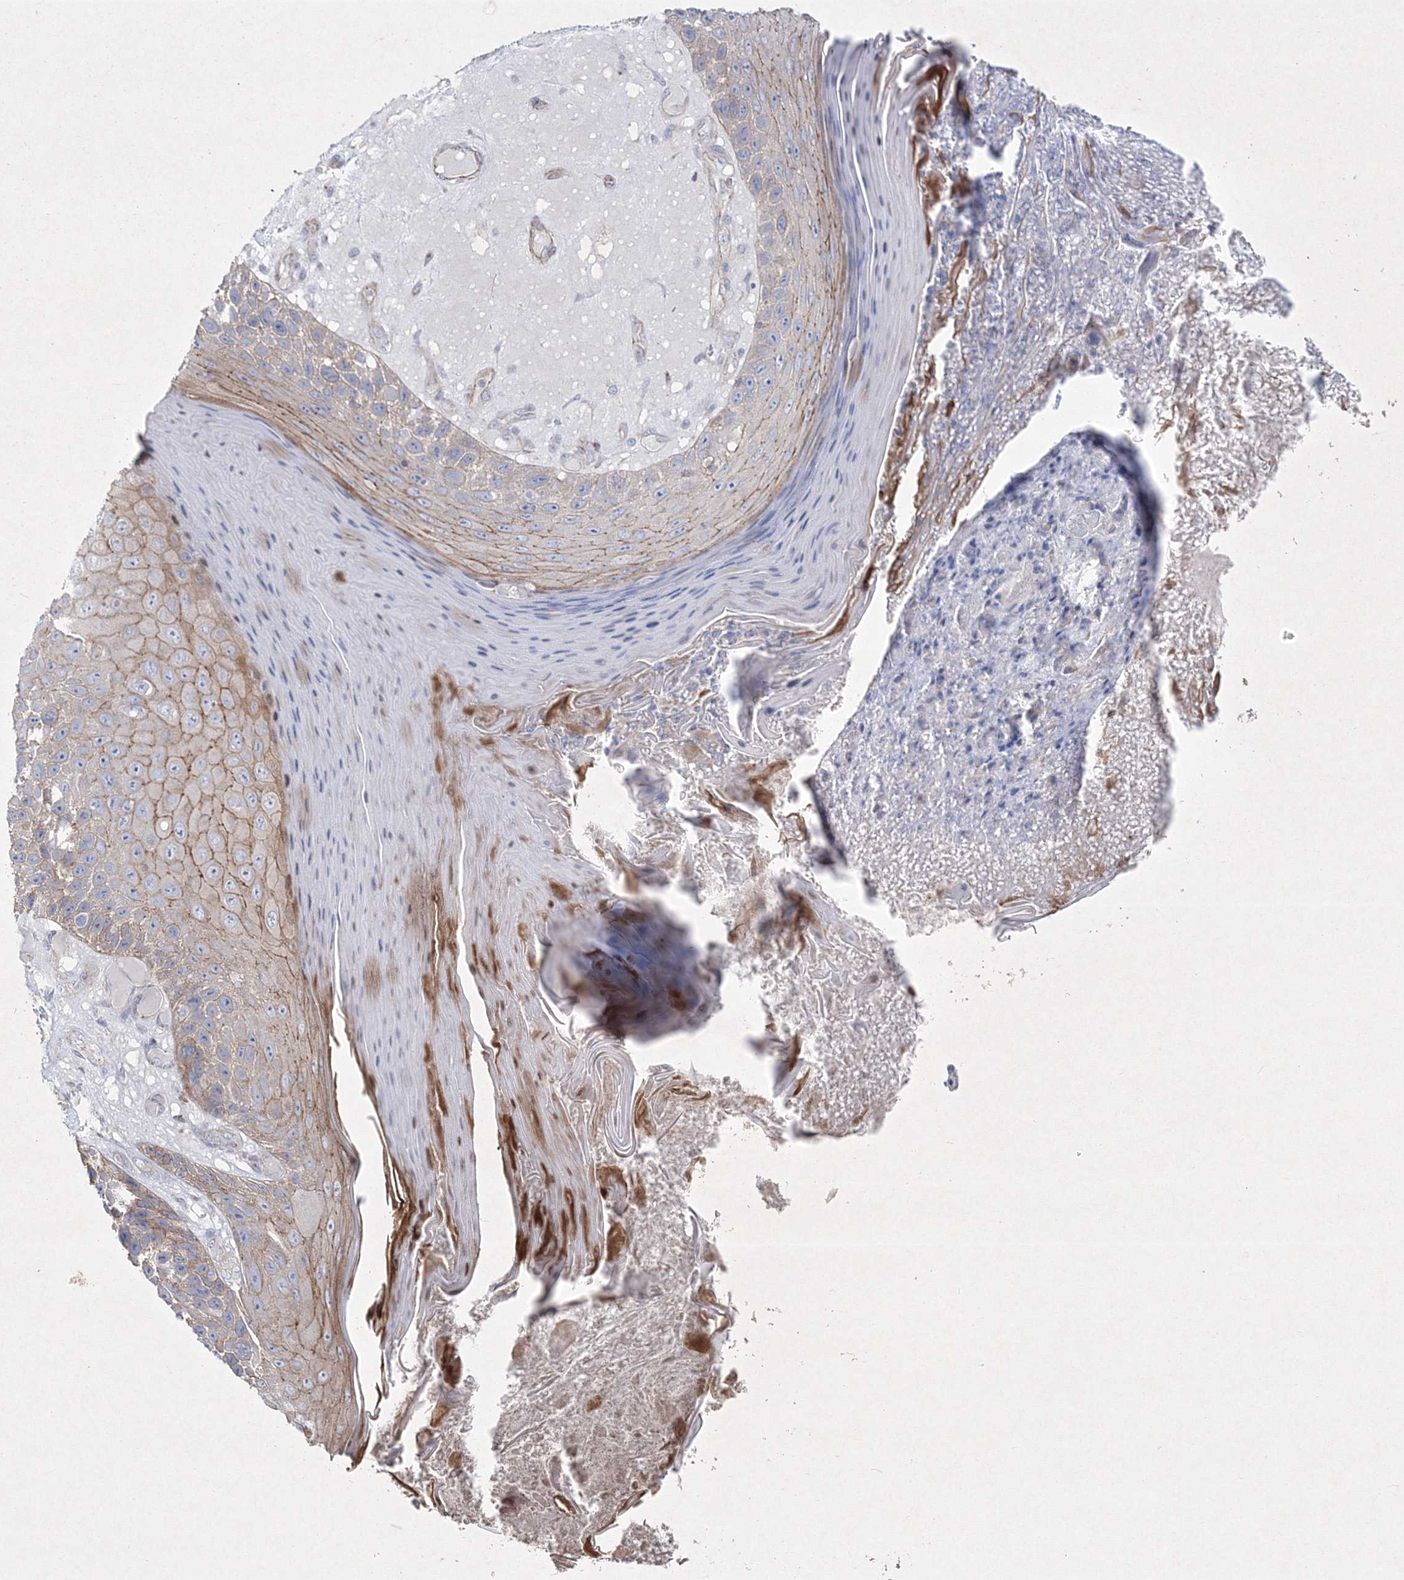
{"staining": {"intensity": "moderate", "quantity": "25%-75%", "location": "cytoplasmic/membranous"}, "tissue": "skin cancer", "cell_type": "Tumor cells", "image_type": "cancer", "snomed": [{"axis": "morphology", "description": "Squamous cell carcinoma, NOS"}, {"axis": "topography", "description": "Skin"}], "caption": "Moderate cytoplasmic/membranous protein staining is present in about 25%-75% of tumor cells in skin cancer (squamous cell carcinoma).", "gene": "NAA40", "patient": {"sex": "female", "age": 88}}